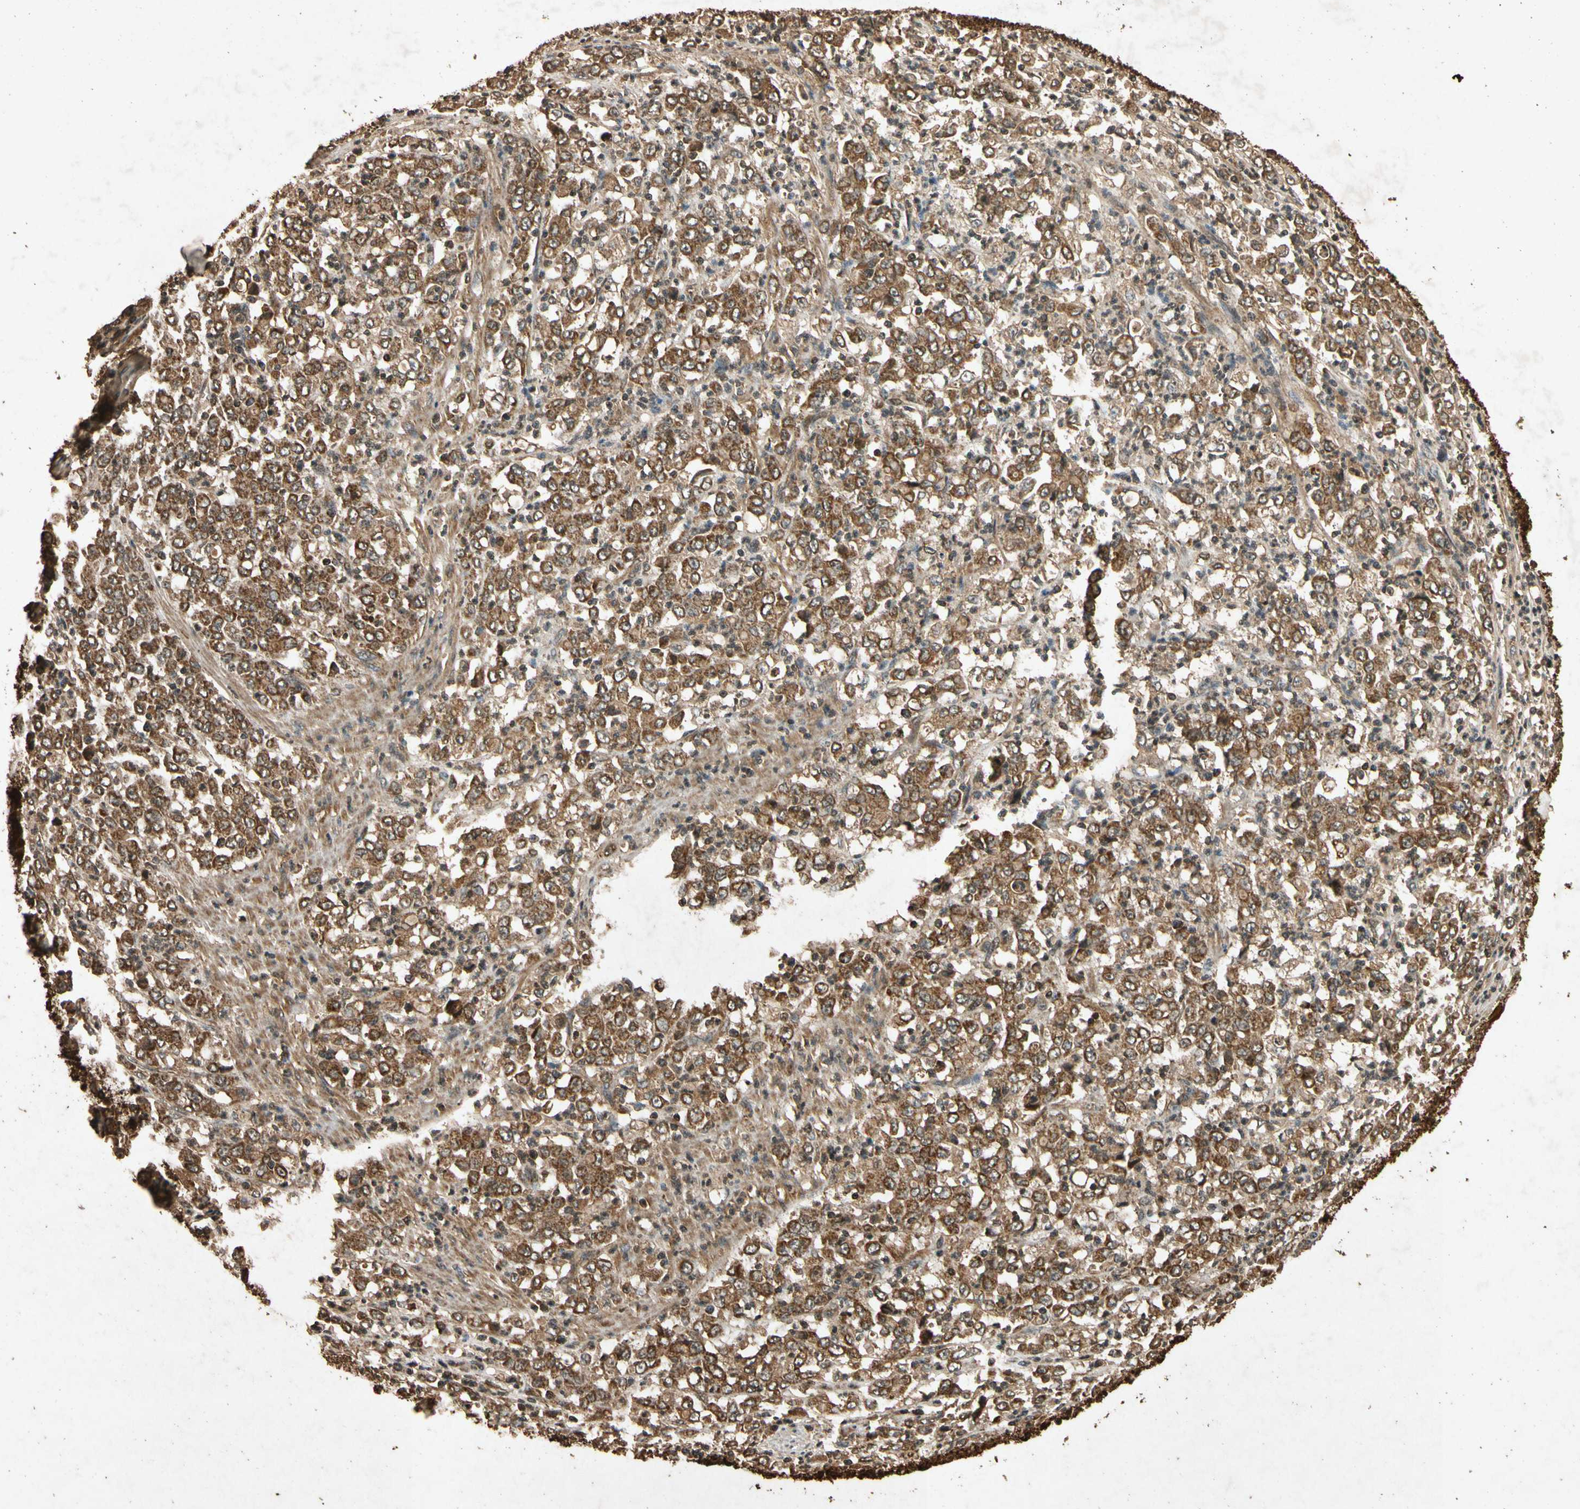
{"staining": {"intensity": "strong", "quantity": ">75%", "location": "cytoplasmic/membranous"}, "tissue": "stomach cancer", "cell_type": "Tumor cells", "image_type": "cancer", "snomed": [{"axis": "morphology", "description": "Adenocarcinoma, NOS"}, {"axis": "topography", "description": "Stomach, lower"}], "caption": "There is high levels of strong cytoplasmic/membranous staining in tumor cells of stomach adenocarcinoma, as demonstrated by immunohistochemical staining (brown color).", "gene": "TXN2", "patient": {"sex": "female", "age": 71}}